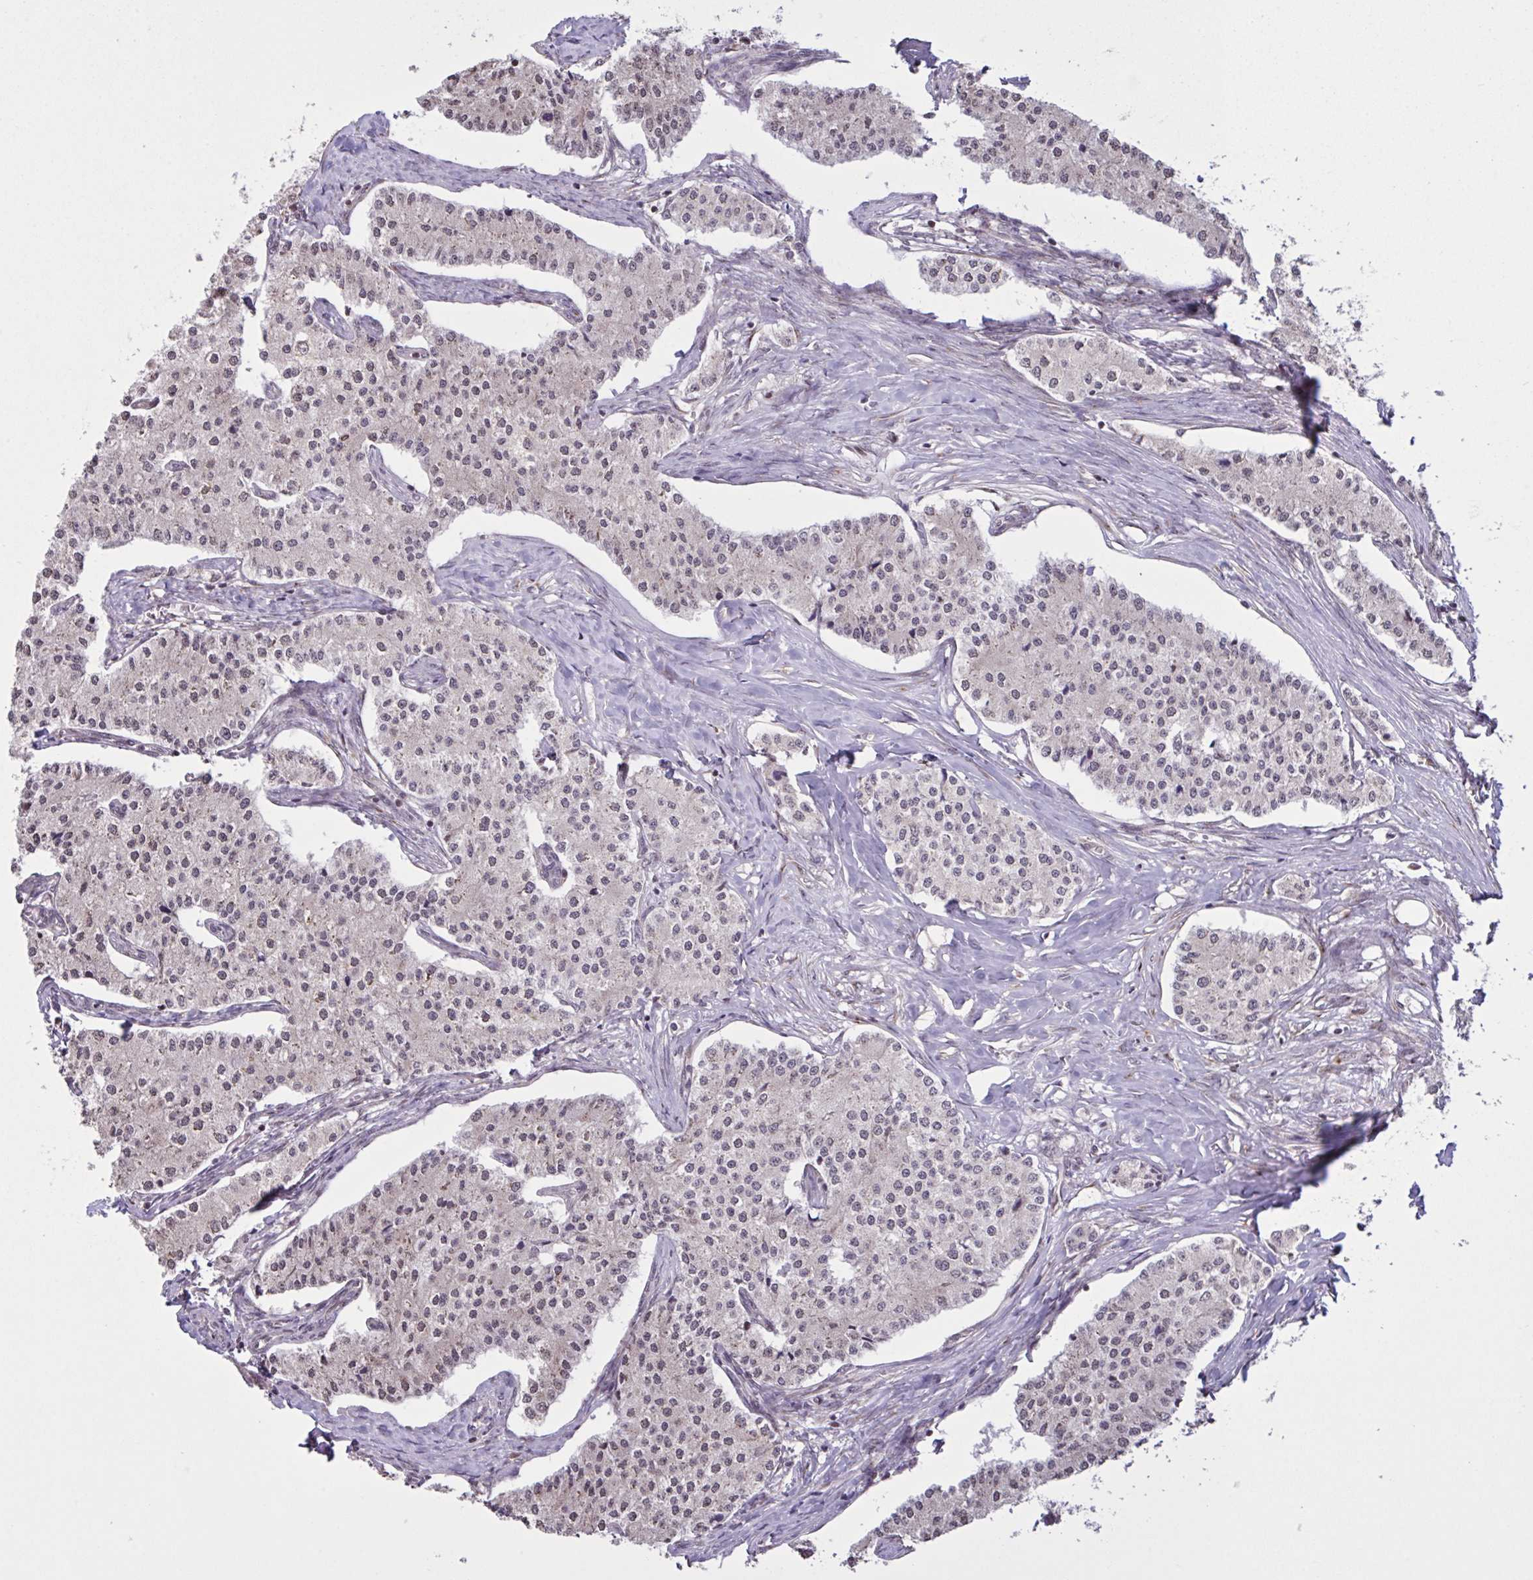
{"staining": {"intensity": "weak", "quantity": "<25%", "location": "nuclear"}, "tissue": "carcinoid", "cell_type": "Tumor cells", "image_type": "cancer", "snomed": [{"axis": "morphology", "description": "Carcinoid, malignant, NOS"}, {"axis": "topography", "description": "Colon"}], "caption": "Immunohistochemistry of human carcinoid shows no staining in tumor cells.", "gene": "MRGPRX2", "patient": {"sex": "female", "age": 52}}